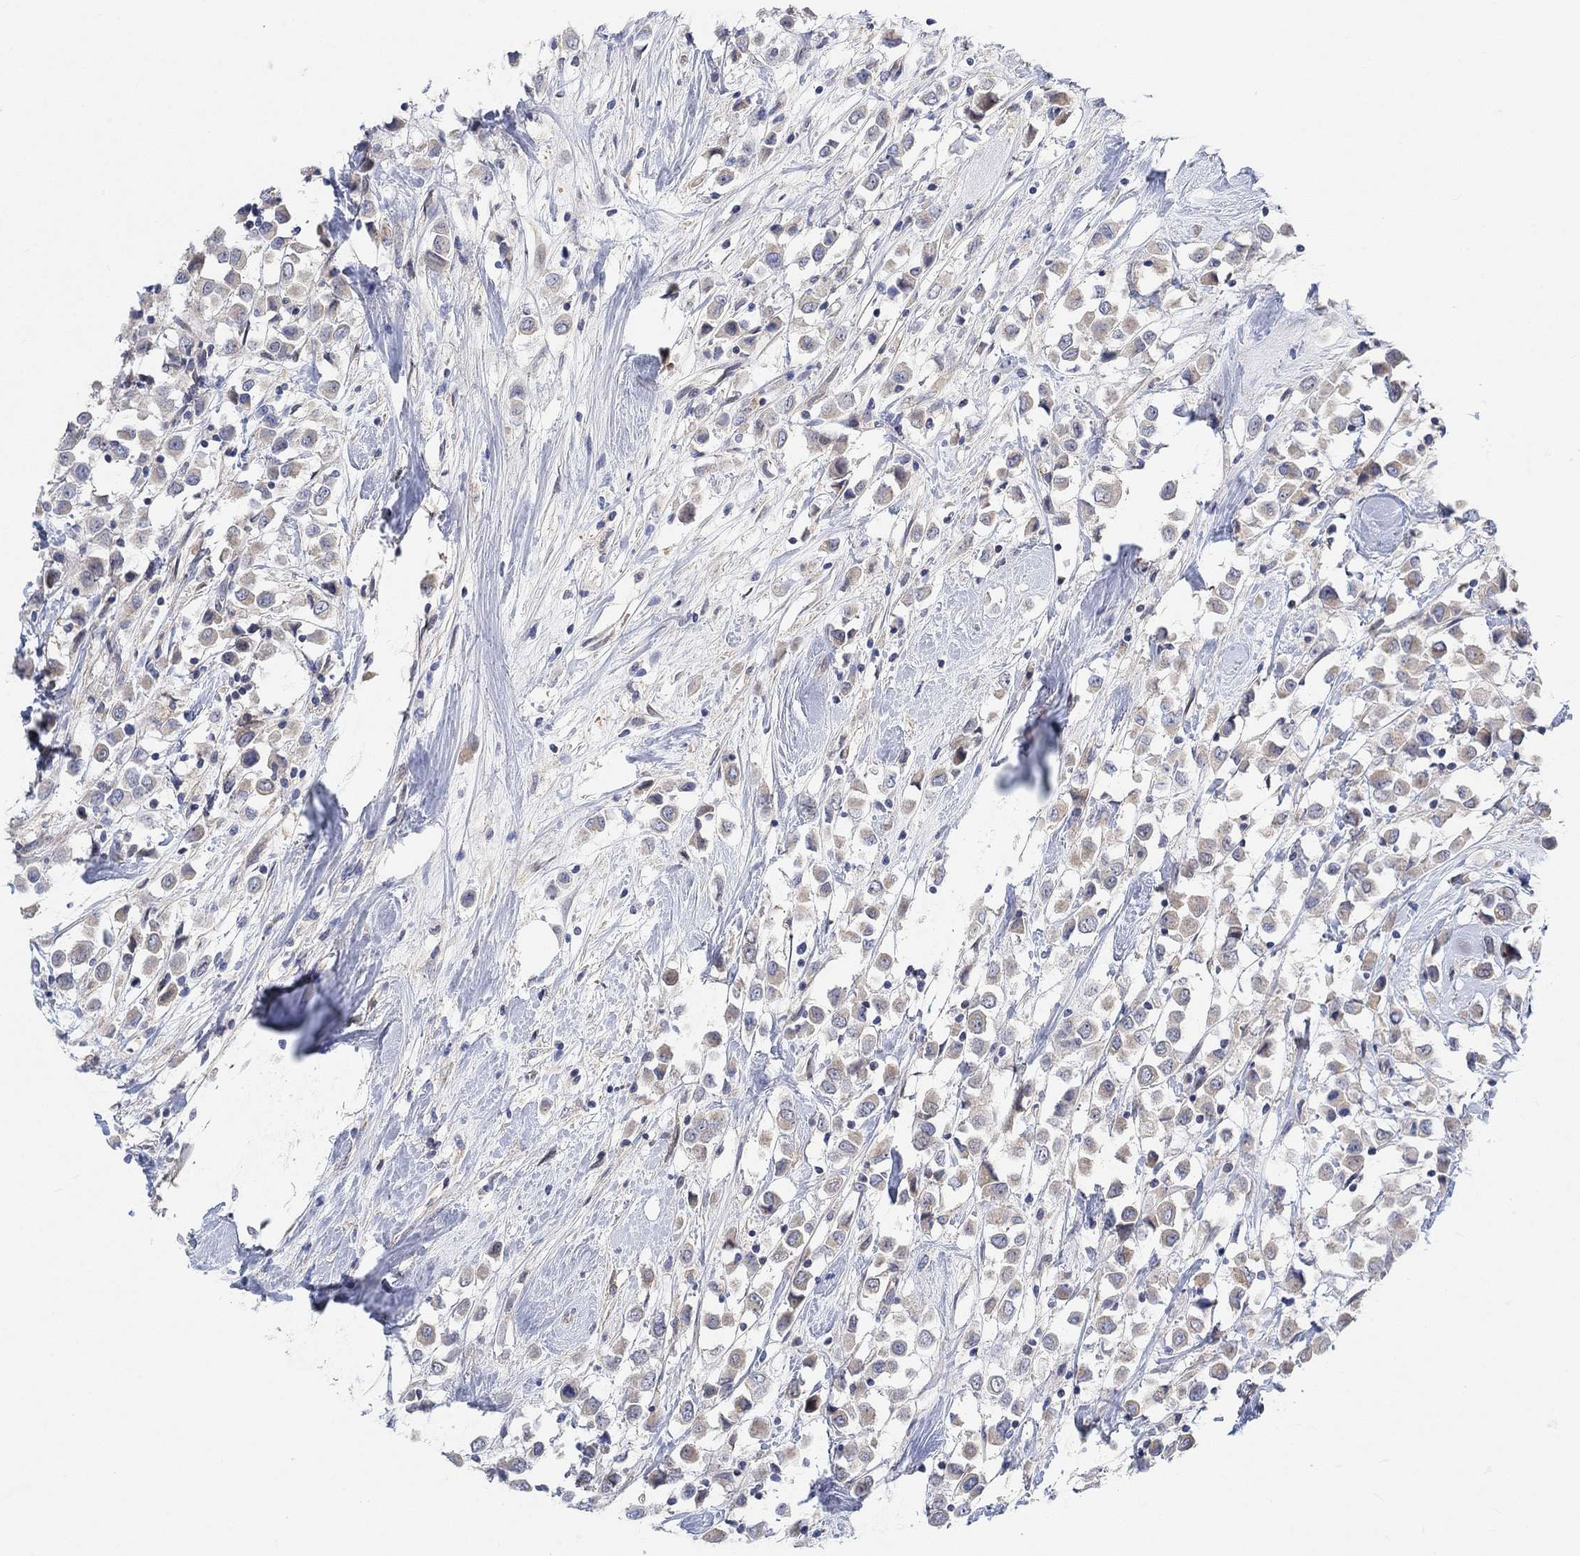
{"staining": {"intensity": "weak", "quantity": "25%-75%", "location": "cytoplasmic/membranous"}, "tissue": "breast cancer", "cell_type": "Tumor cells", "image_type": "cancer", "snomed": [{"axis": "morphology", "description": "Duct carcinoma"}, {"axis": "topography", "description": "Breast"}], "caption": "The image shows a brown stain indicating the presence of a protein in the cytoplasmic/membranous of tumor cells in breast invasive ductal carcinoma. (Brightfield microscopy of DAB IHC at high magnification).", "gene": "PMFBP1", "patient": {"sex": "female", "age": 61}}